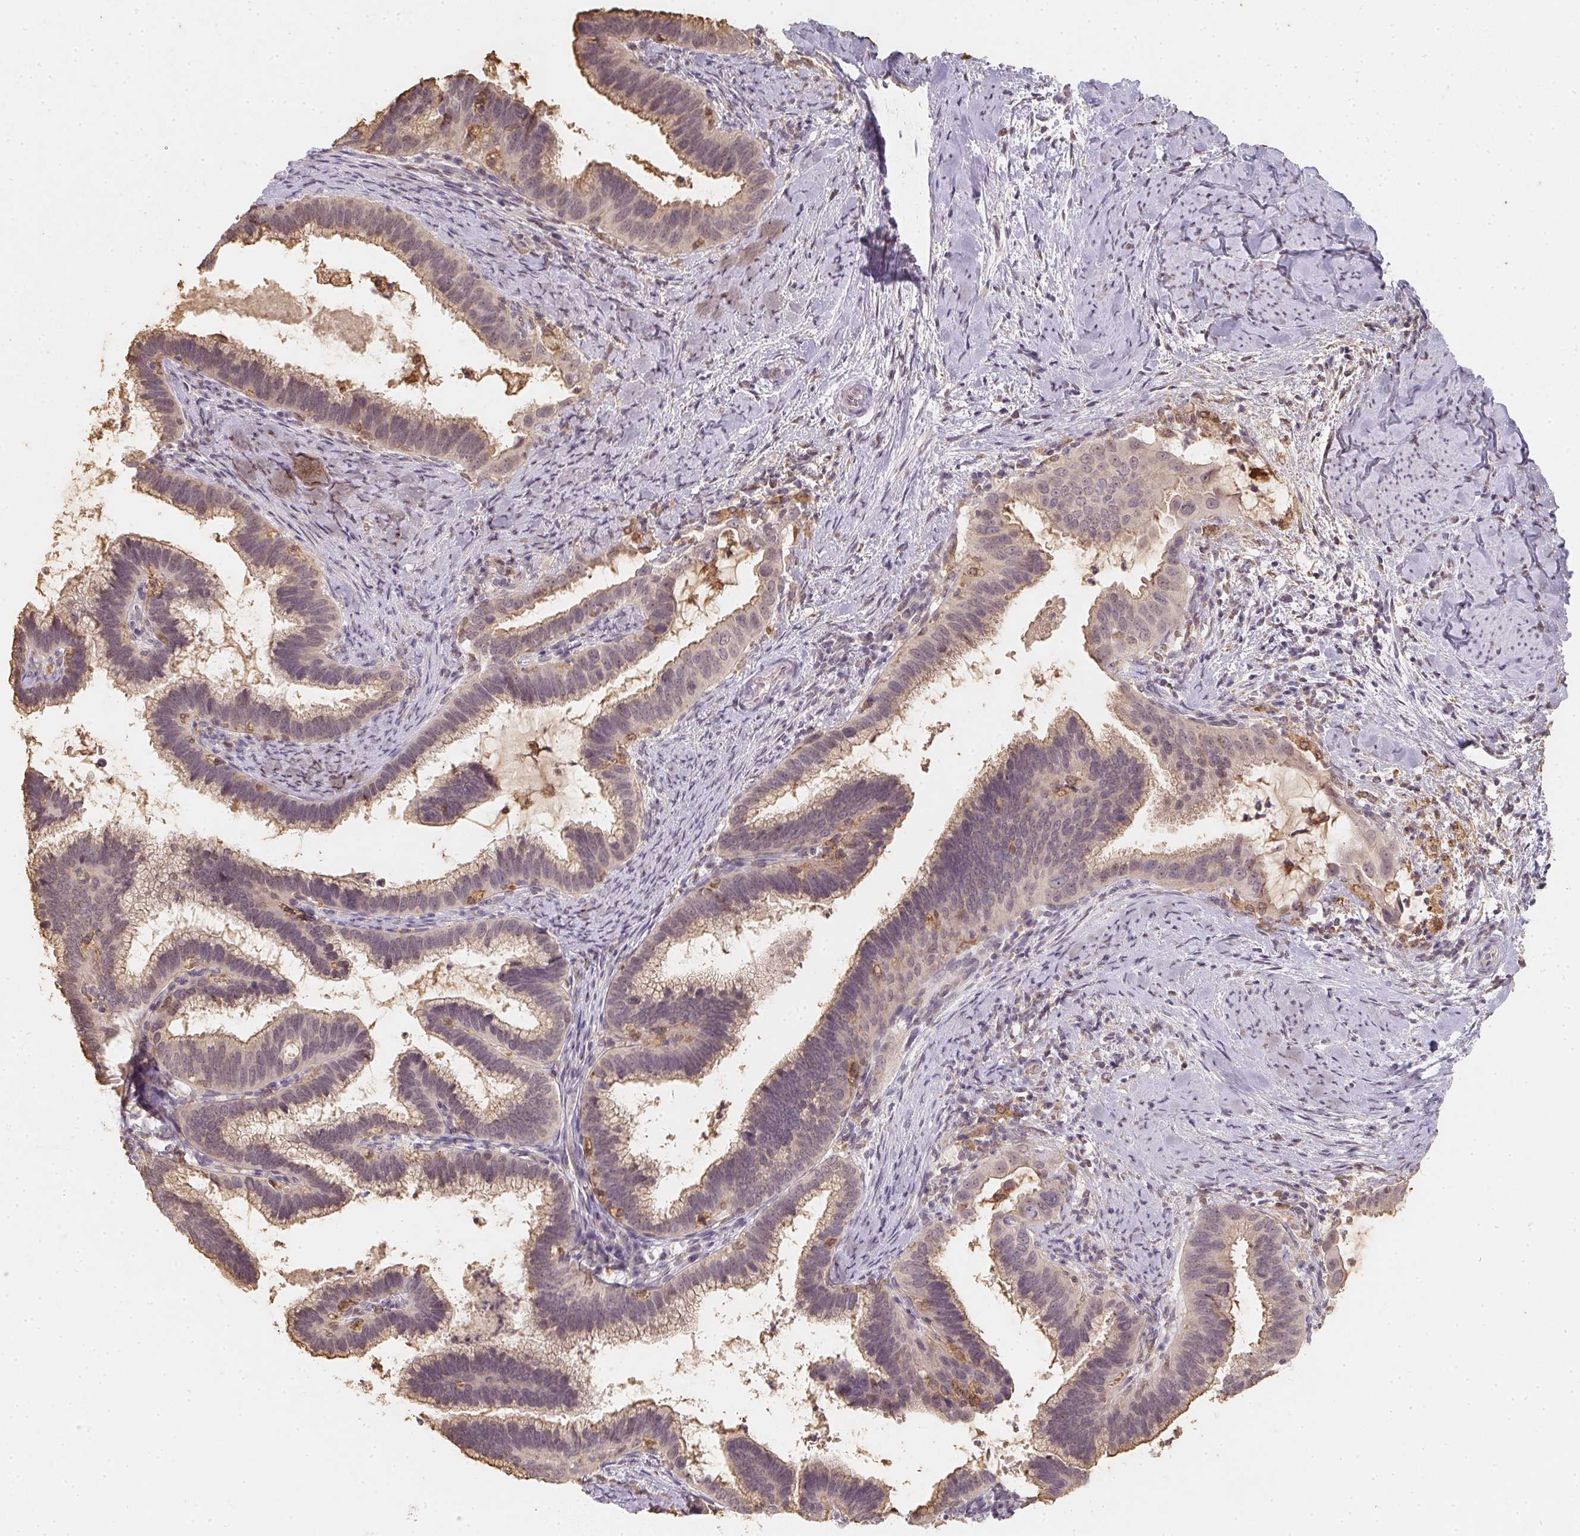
{"staining": {"intensity": "weak", "quantity": "25%-75%", "location": "cytoplasmic/membranous"}, "tissue": "cervical cancer", "cell_type": "Tumor cells", "image_type": "cancer", "snomed": [{"axis": "morphology", "description": "Adenocarcinoma, NOS"}, {"axis": "topography", "description": "Cervix"}], "caption": "The photomicrograph shows immunohistochemical staining of adenocarcinoma (cervical). There is weak cytoplasmic/membranous staining is present in about 25%-75% of tumor cells.", "gene": "SOAT1", "patient": {"sex": "female", "age": 61}}